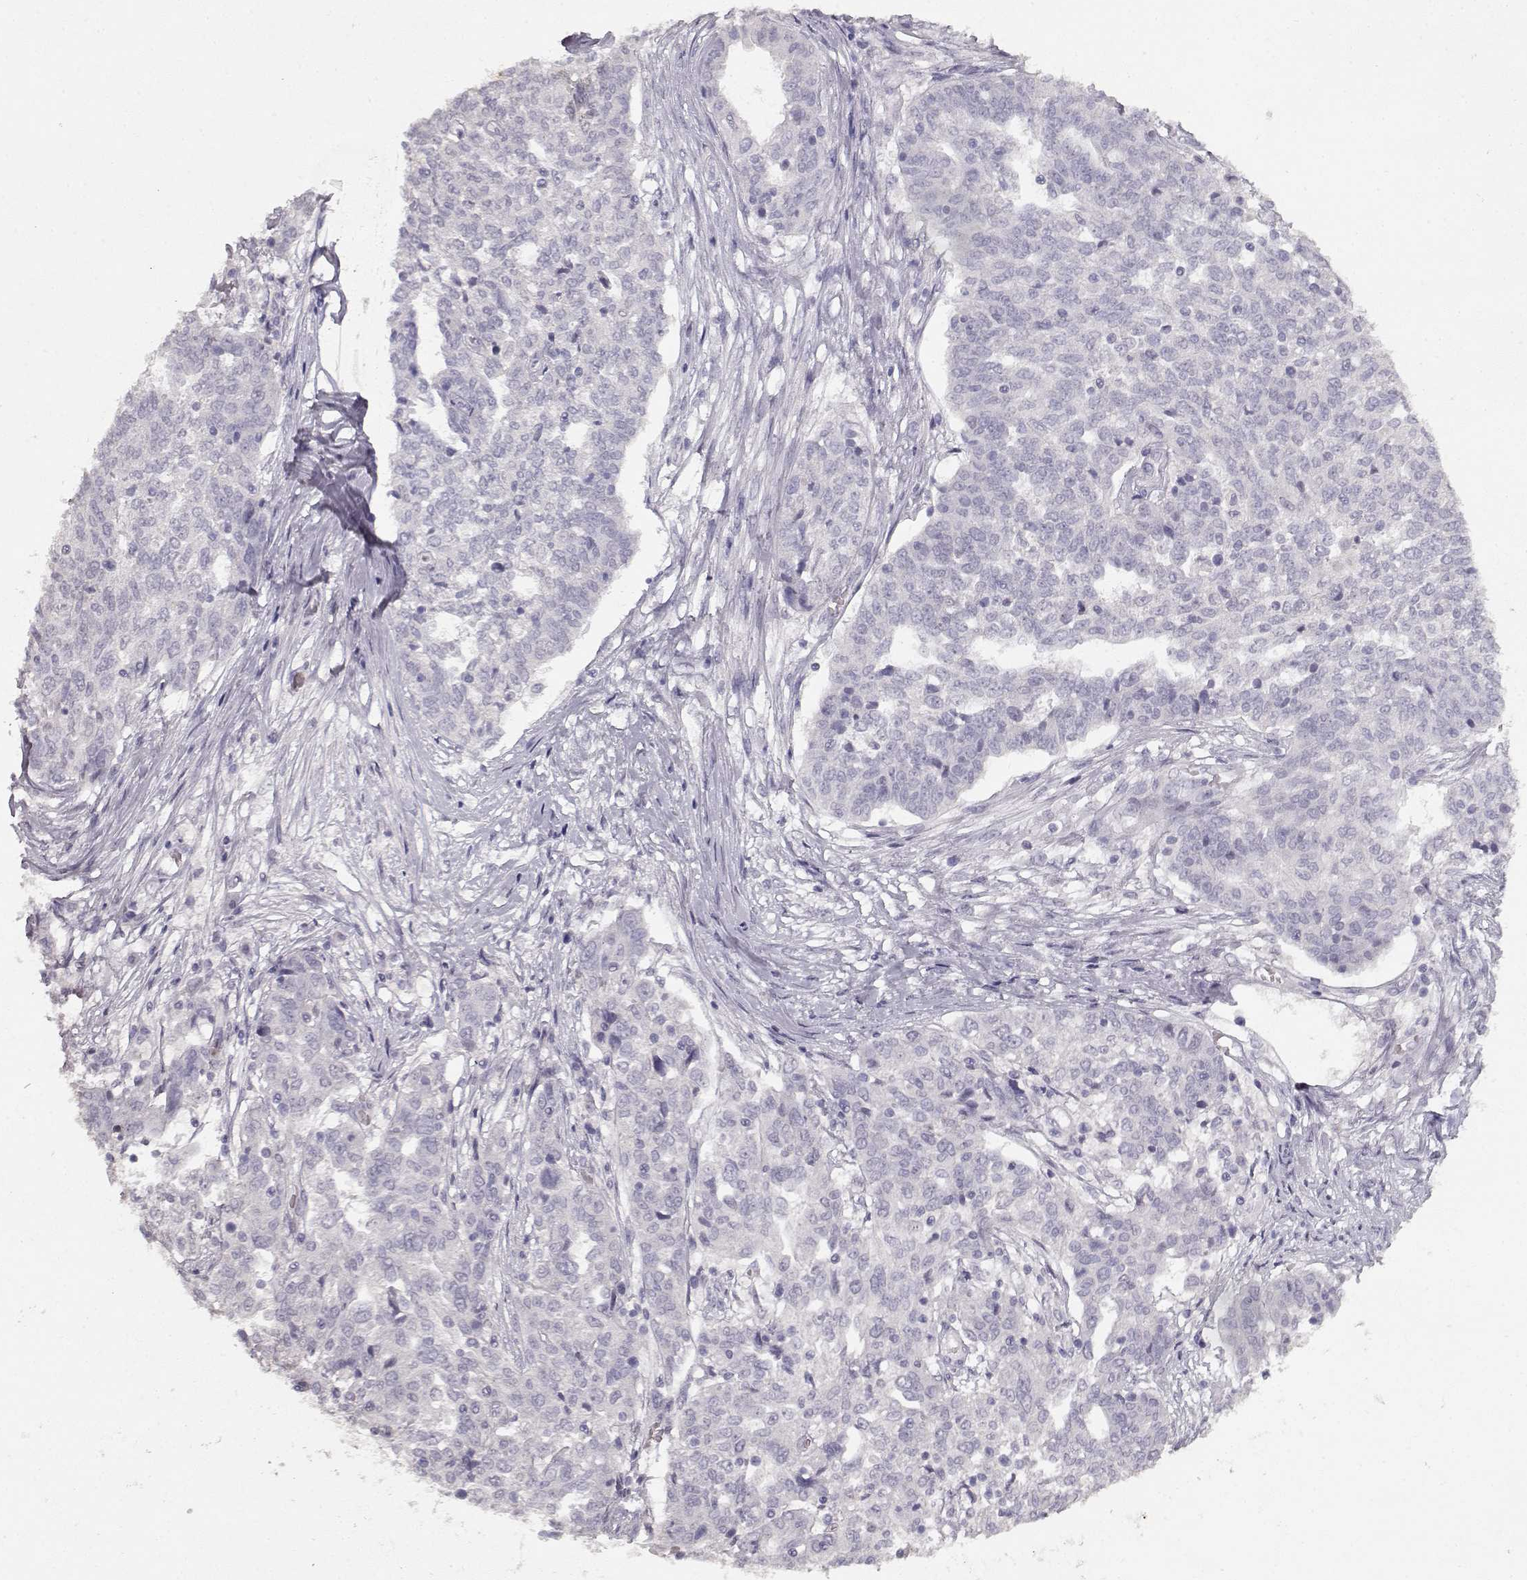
{"staining": {"intensity": "negative", "quantity": "none", "location": "none"}, "tissue": "ovarian cancer", "cell_type": "Tumor cells", "image_type": "cancer", "snomed": [{"axis": "morphology", "description": "Cystadenocarcinoma, serous, NOS"}, {"axis": "topography", "description": "Ovary"}], "caption": "Immunohistochemistry image of neoplastic tissue: ovarian serous cystadenocarcinoma stained with DAB reveals no significant protein staining in tumor cells.", "gene": "TPH2", "patient": {"sex": "female", "age": 67}}